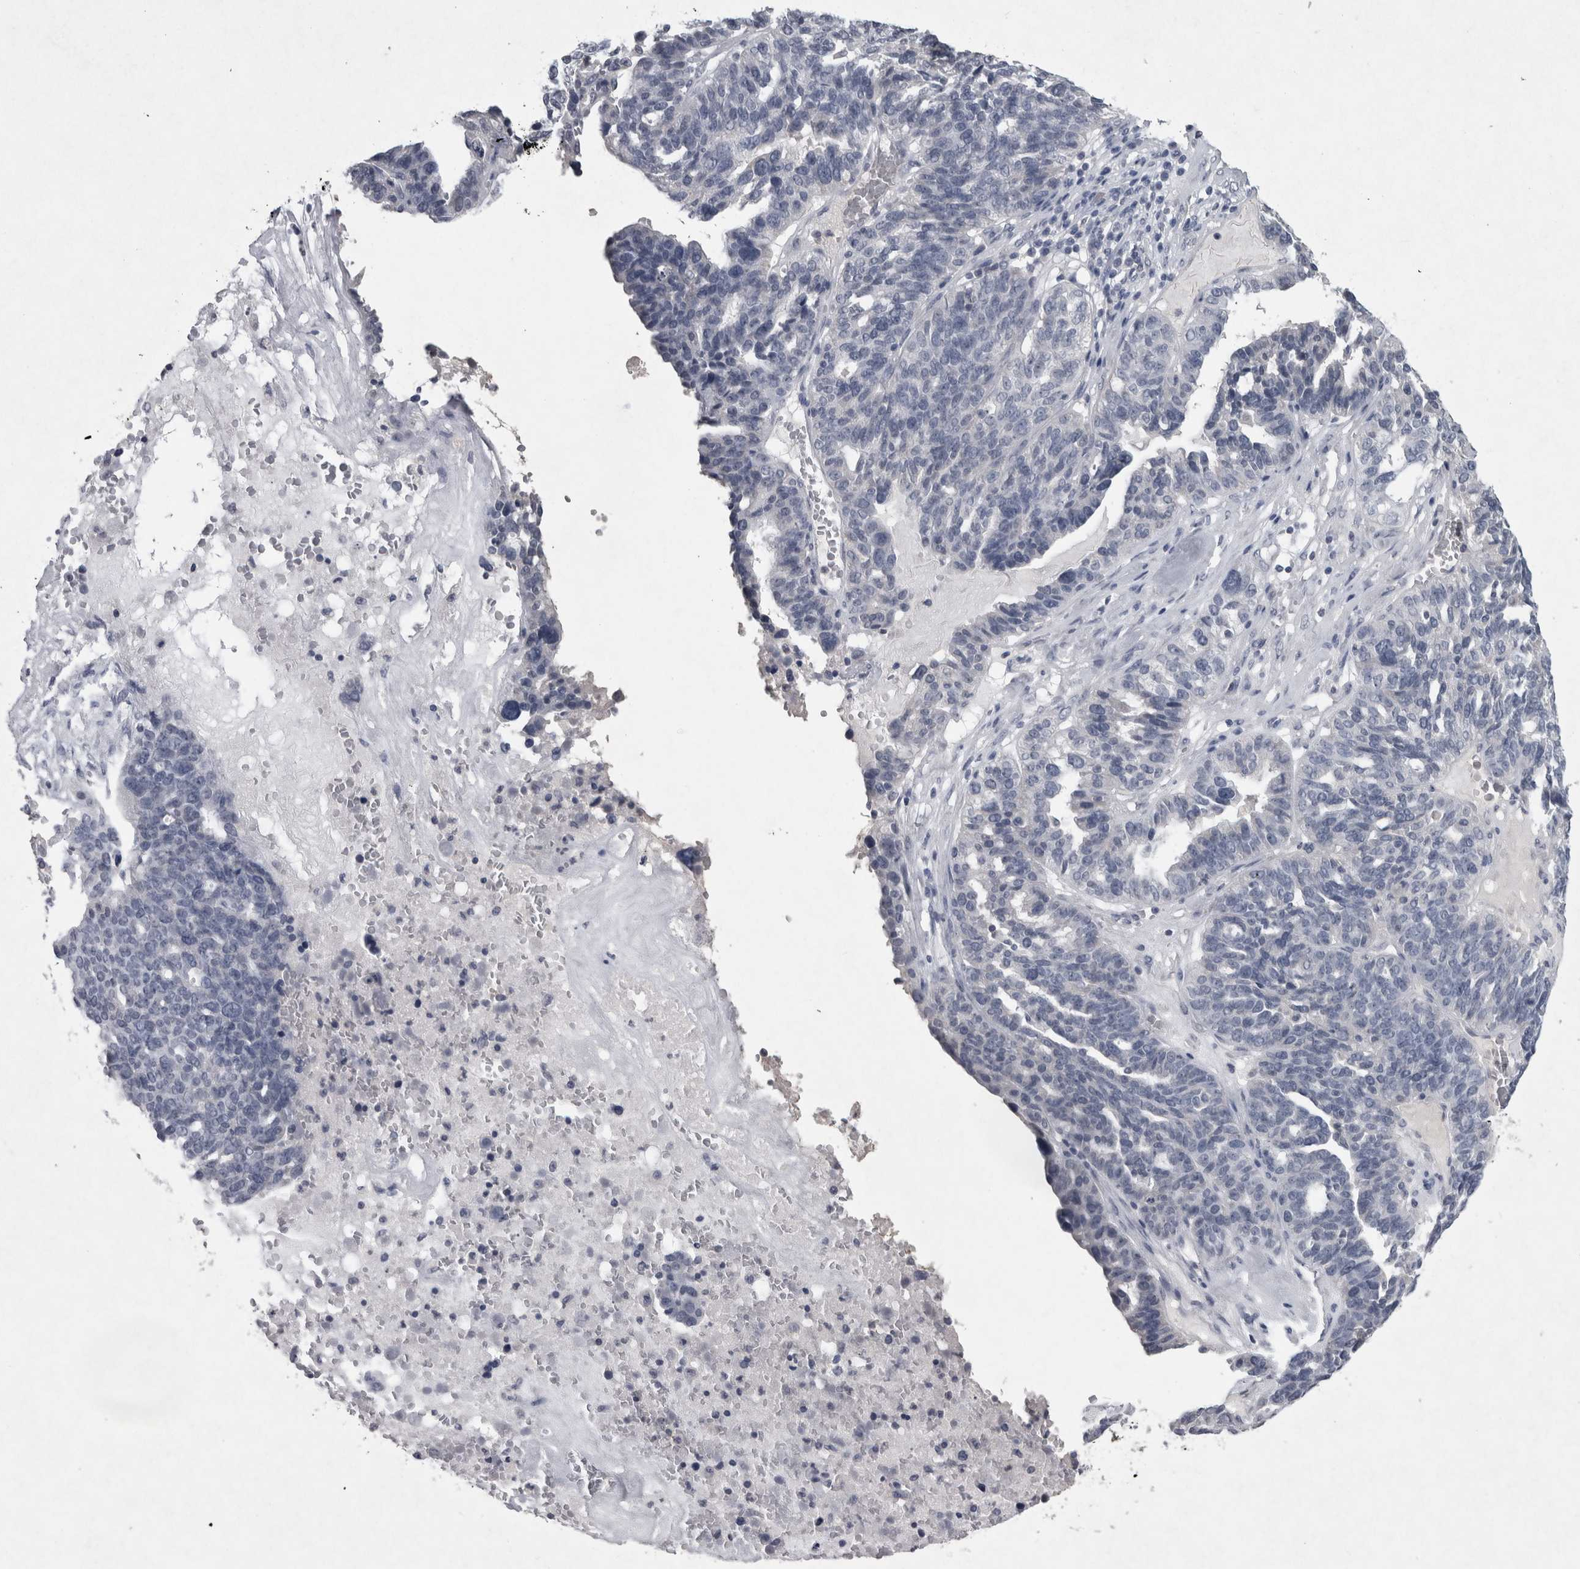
{"staining": {"intensity": "negative", "quantity": "none", "location": "none"}, "tissue": "ovarian cancer", "cell_type": "Tumor cells", "image_type": "cancer", "snomed": [{"axis": "morphology", "description": "Cystadenocarcinoma, serous, NOS"}, {"axis": "topography", "description": "Ovary"}], "caption": "Histopathology image shows no significant protein staining in tumor cells of ovarian cancer.", "gene": "WNT7A", "patient": {"sex": "female", "age": 59}}